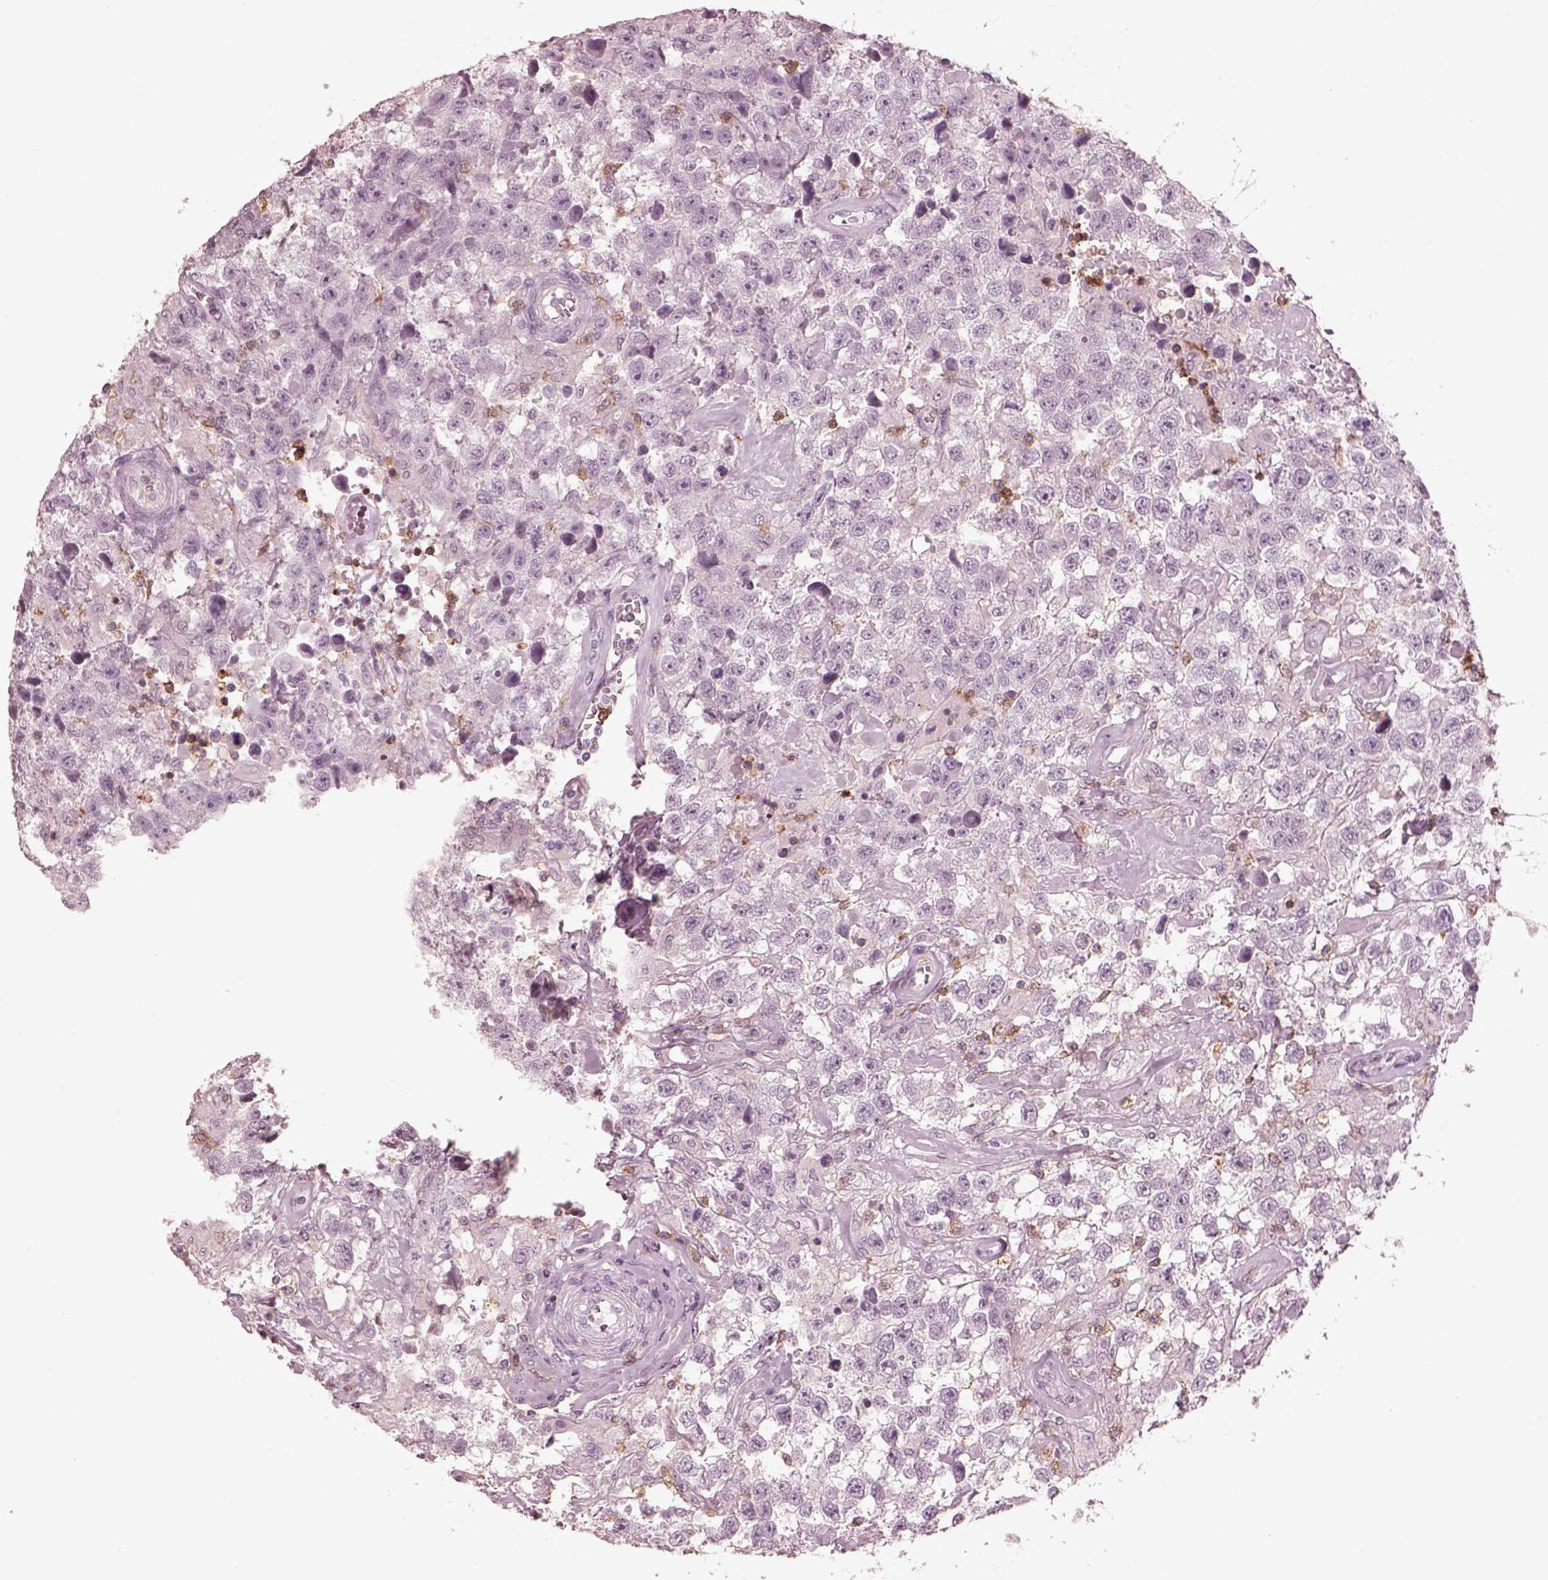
{"staining": {"intensity": "negative", "quantity": "none", "location": "none"}, "tissue": "testis cancer", "cell_type": "Tumor cells", "image_type": "cancer", "snomed": [{"axis": "morphology", "description": "Seminoma, NOS"}, {"axis": "topography", "description": "Testis"}], "caption": "IHC image of neoplastic tissue: human testis cancer stained with DAB (3,3'-diaminobenzidine) reveals no significant protein positivity in tumor cells.", "gene": "PDCD1", "patient": {"sex": "male", "age": 43}}